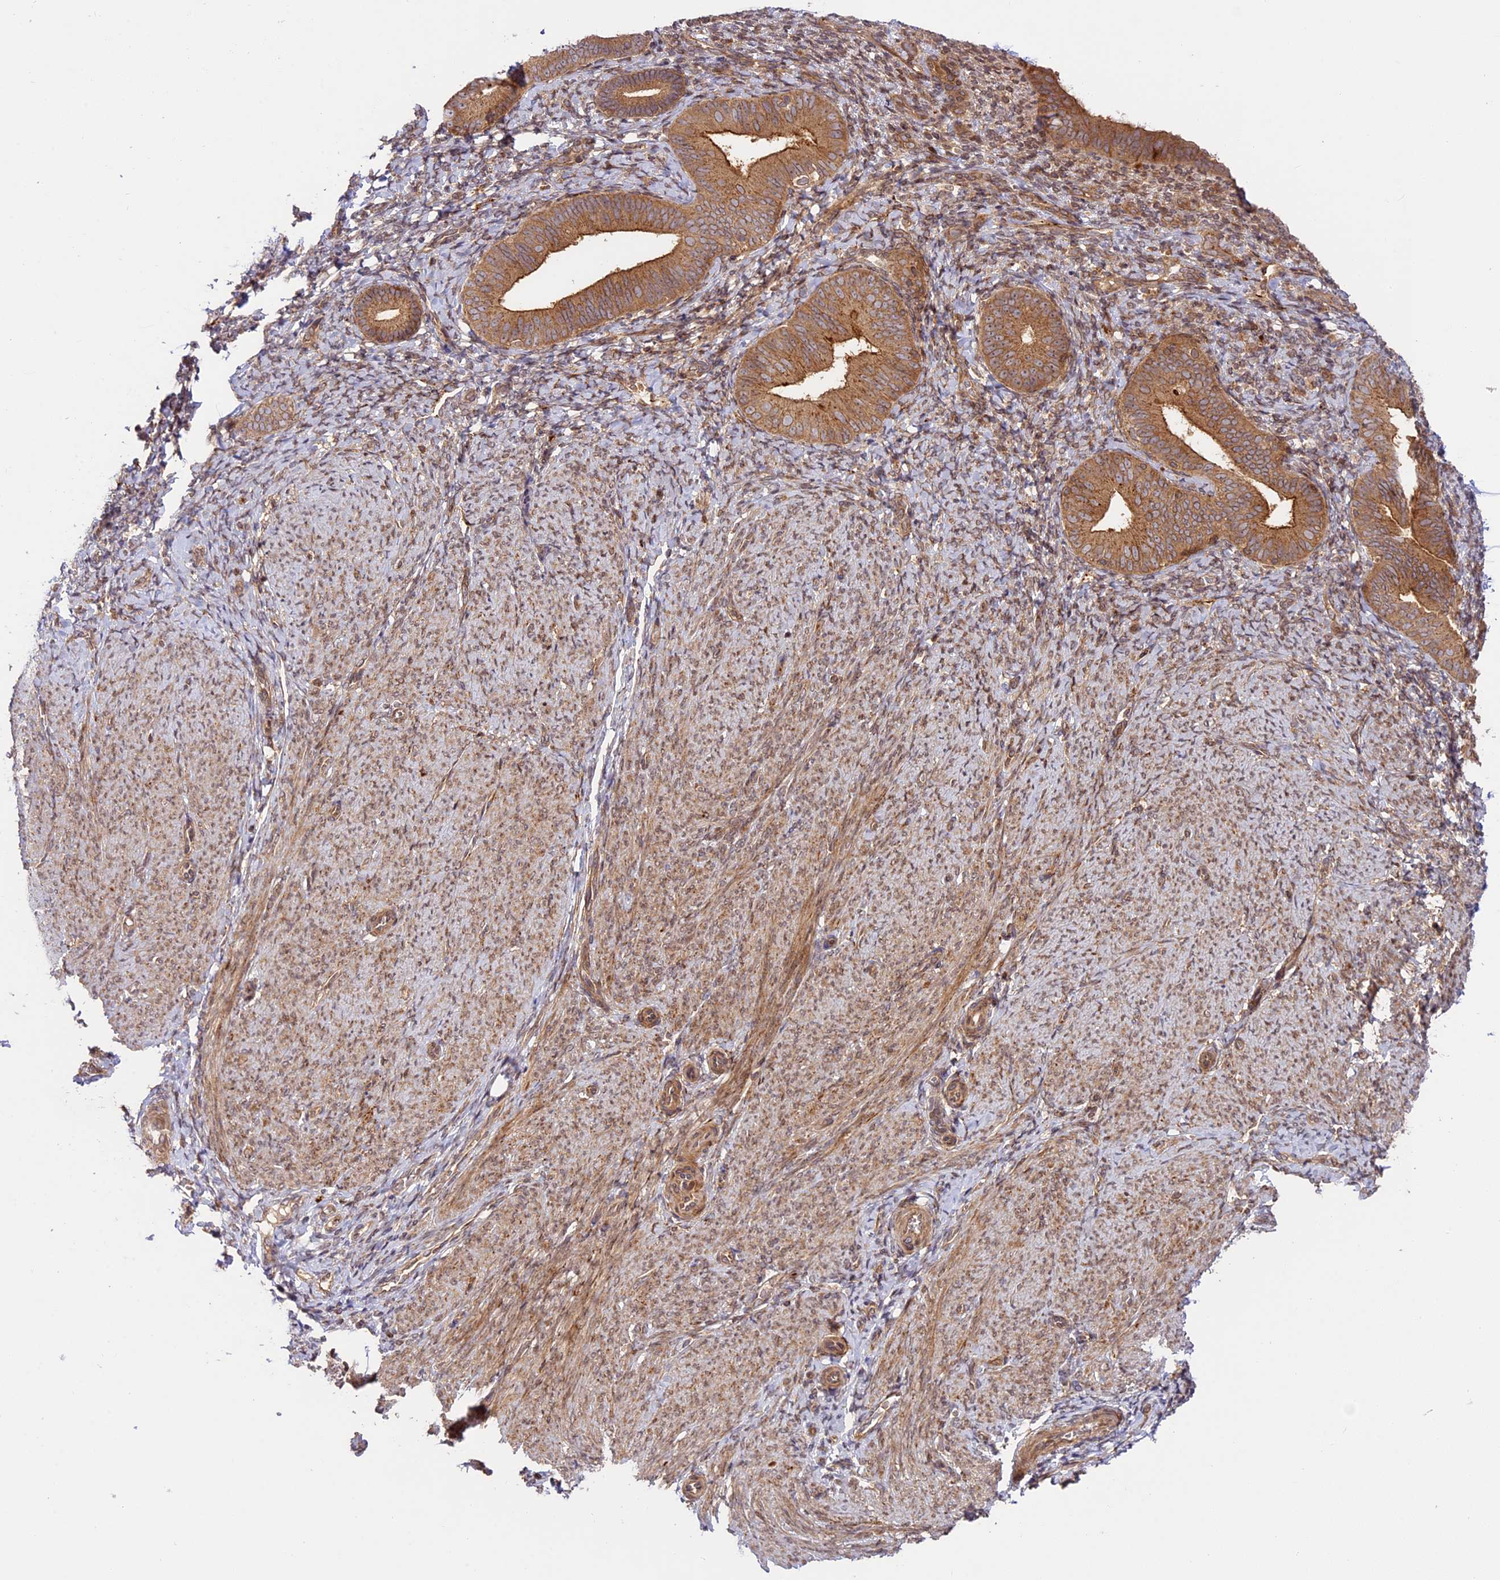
{"staining": {"intensity": "weak", "quantity": ">75%", "location": "cytoplasmic/membranous,nuclear"}, "tissue": "endometrium", "cell_type": "Cells in endometrial stroma", "image_type": "normal", "snomed": [{"axis": "morphology", "description": "Normal tissue, NOS"}, {"axis": "topography", "description": "Endometrium"}], "caption": "Brown immunohistochemical staining in unremarkable human endometrium demonstrates weak cytoplasmic/membranous,nuclear staining in approximately >75% of cells in endometrial stroma. (DAB (3,3'-diaminobenzidine) IHC, brown staining for protein, blue staining for nuclei).", "gene": "DGKH", "patient": {"sex": "female", "age": 65}}